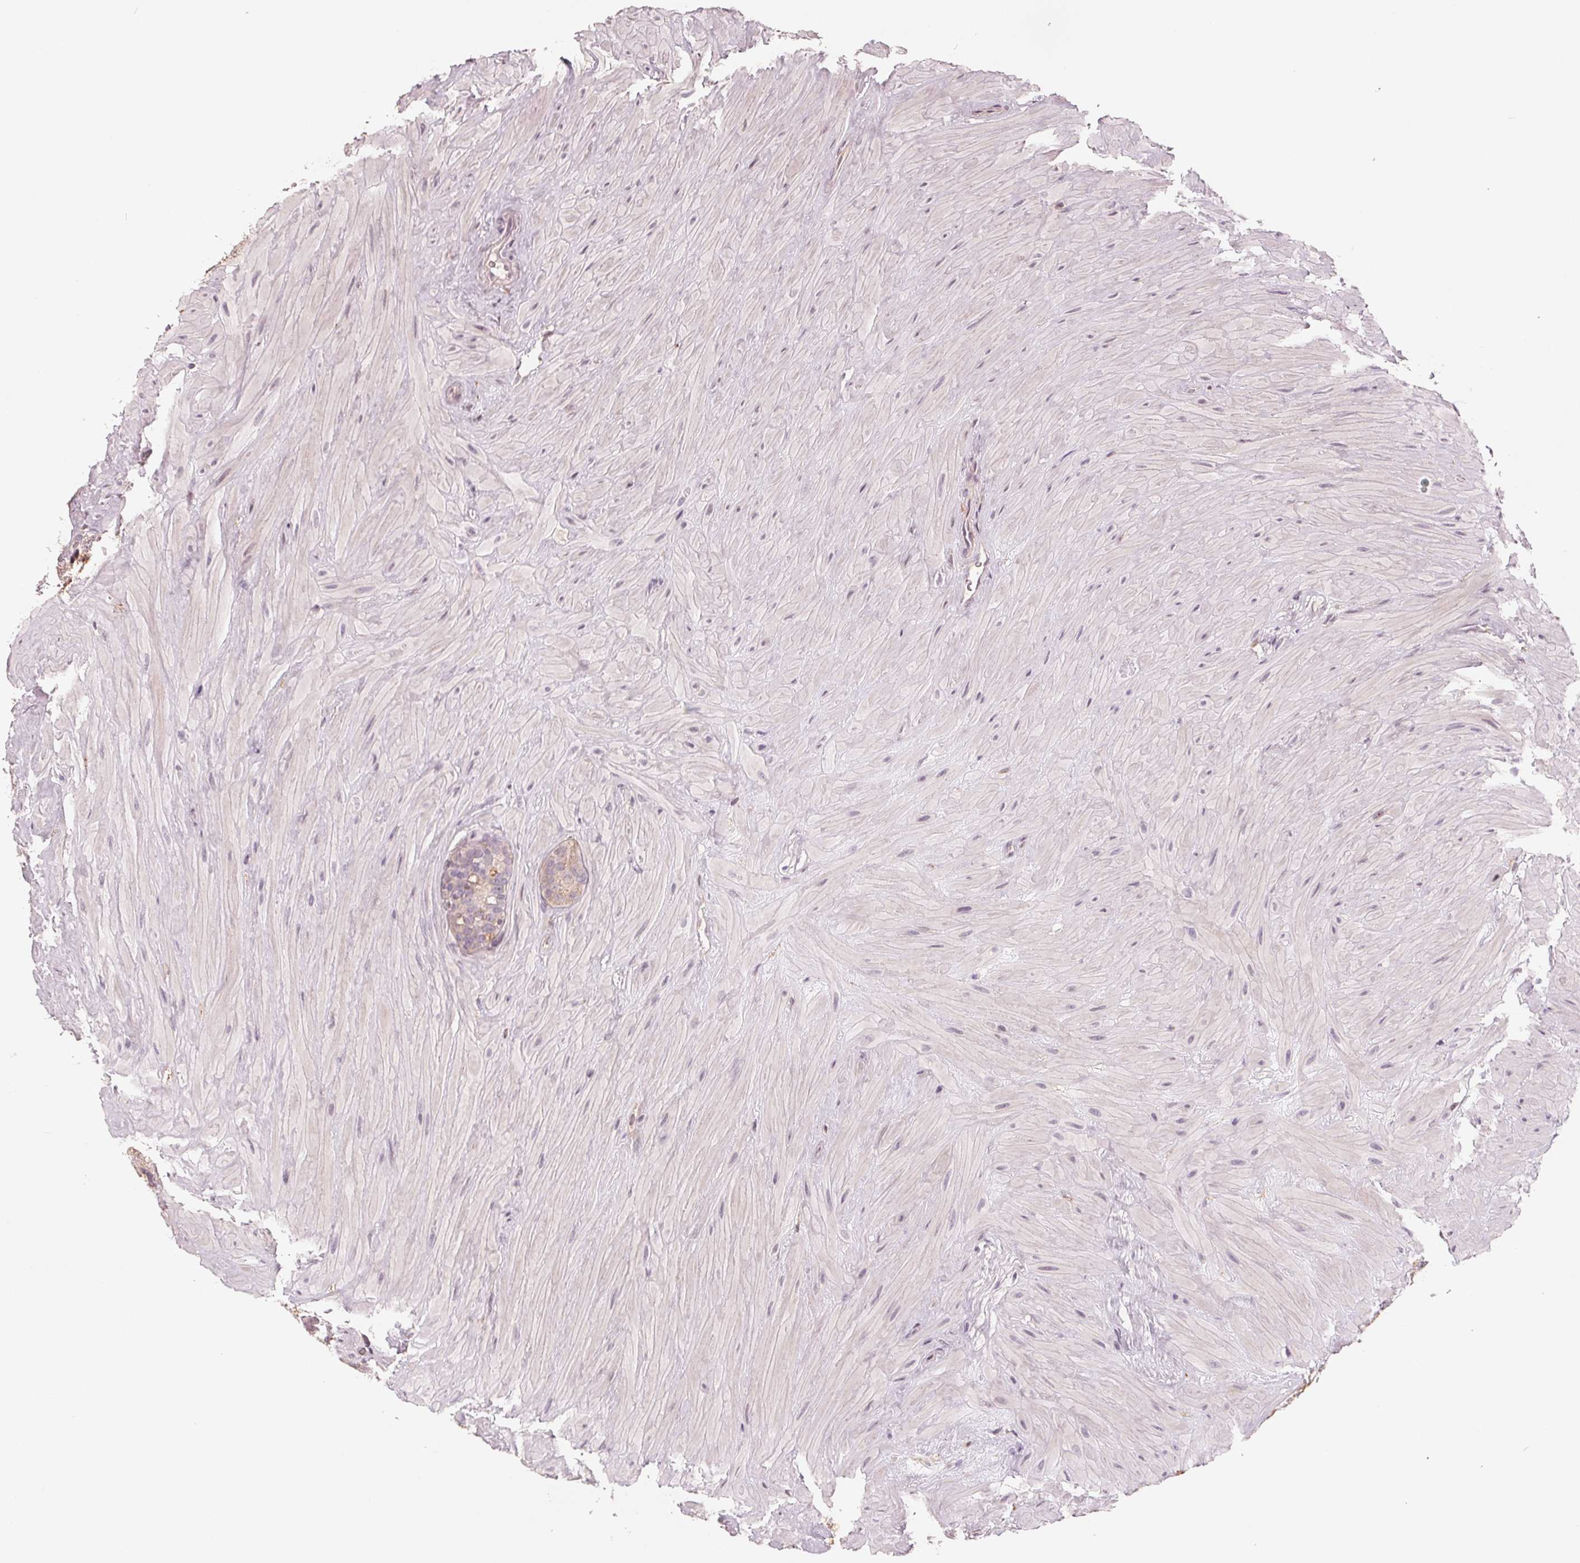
{"staining": {"intensity": "weak", "quantity": "<25%", "location": "cytoplasmic/membranous"}, "tissue": "seminal vesicle", "cell_type": "Glandular cells", "image_type": "normal", "snomed": [{"axis": "morphology", "description": "Normal tissue, NOS"}, {"axis": "topography", "description": "Seminal veicle"}], "caption": "Immunohistochemistry (IHC) micrograph of unremarkable seminal vesicle: seminal vesicle stained with DAB shows no significant protein staining in glandular cells.", "gene": "IL9R", "patient": {"sex": "male", "age": 60}}